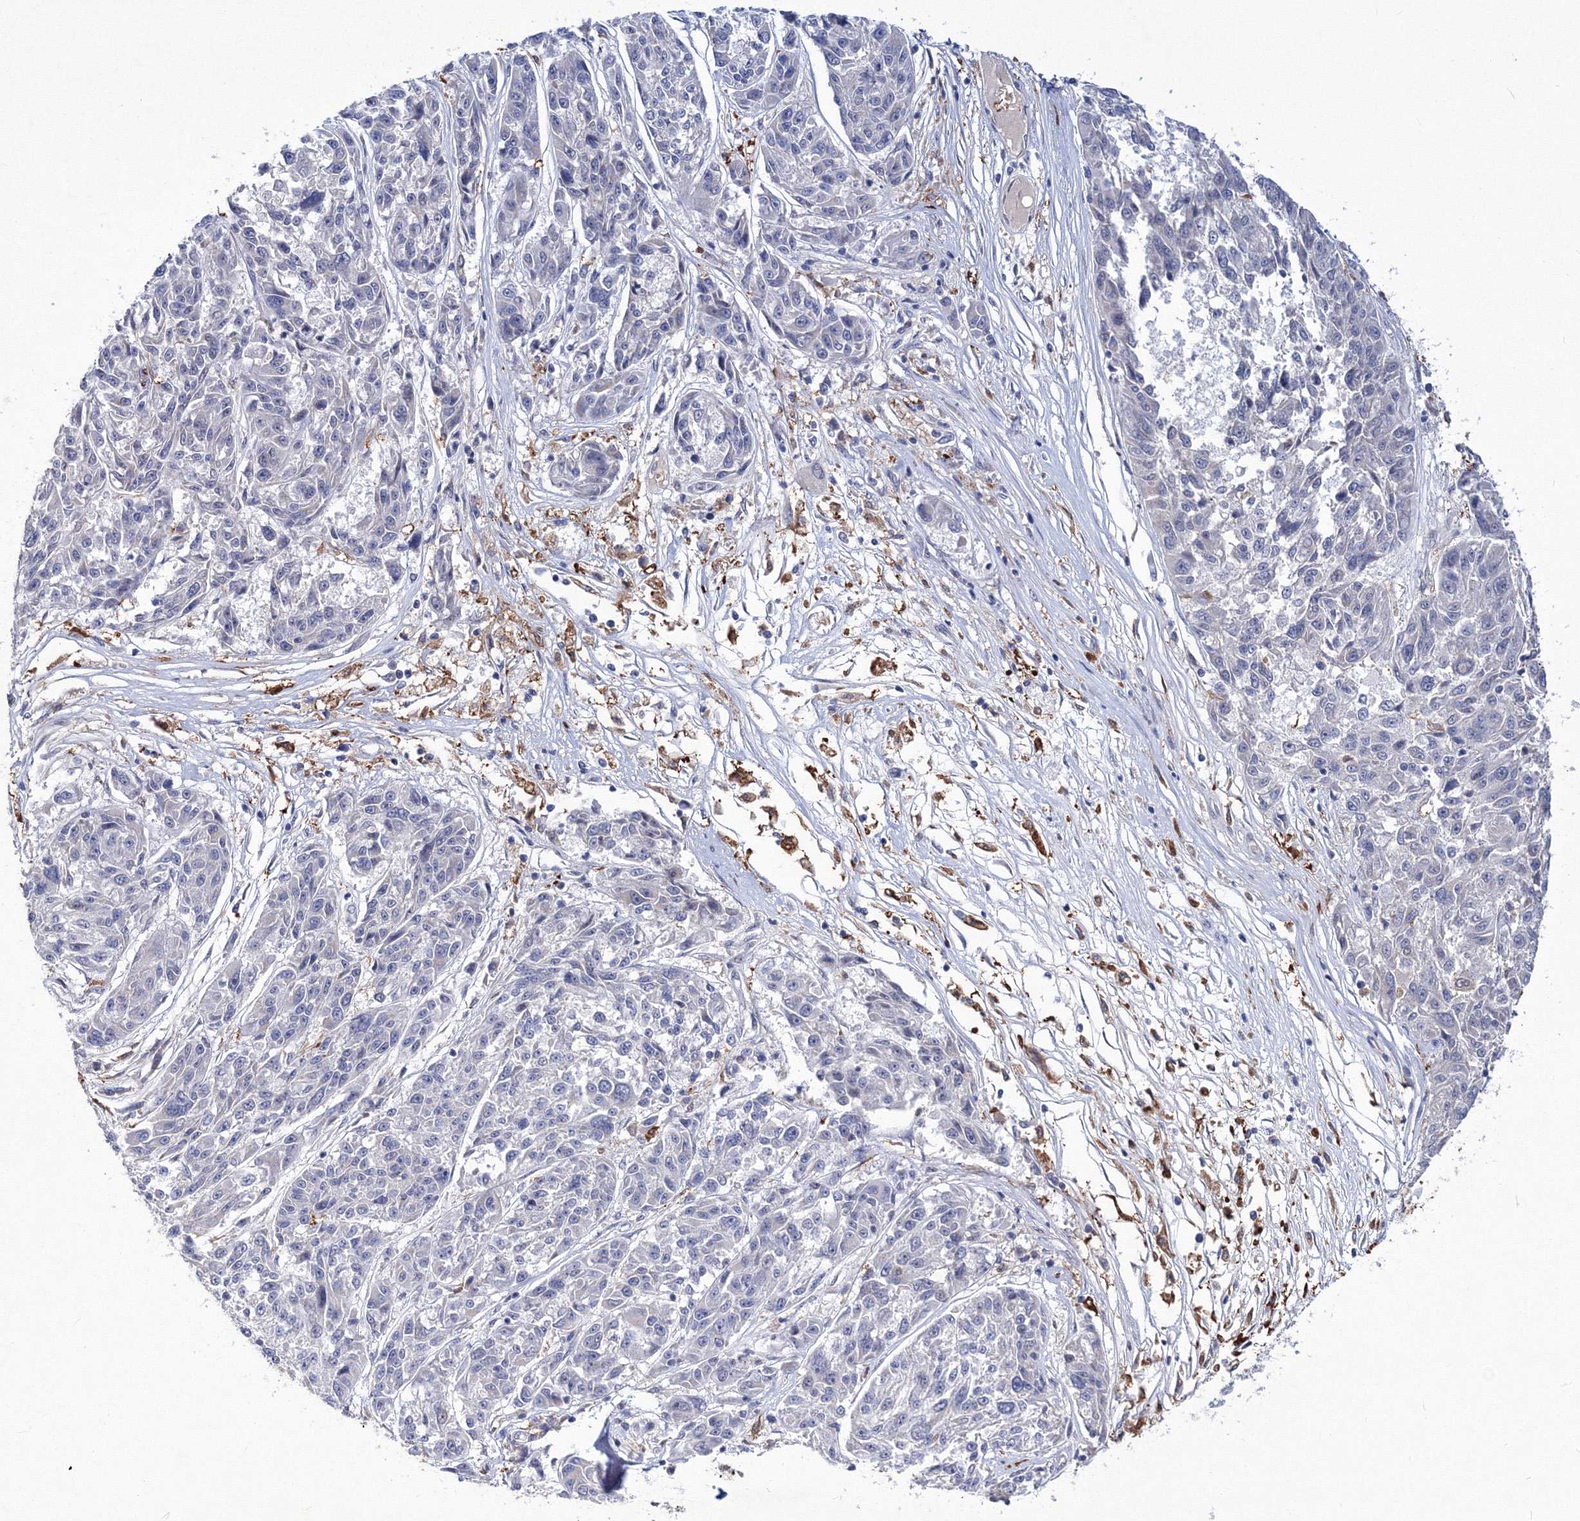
{"staining": {"intensity": "negative", "quantity": "none", "location": "none"}, "tissue": "melanoma", "cell_type": "Tumor cells", "image_type": "cancer", "snomed": [{"axis": "morphology", "description": "Malignant melanoma, NOS"}, {"axis": "topography", "description": "Skin"}], "caption": "The micrograph reveals no significant expression in tumor cells of melanoma.", "gene": "C11orf52", "patient": {"sex": "male", "age": 53}}